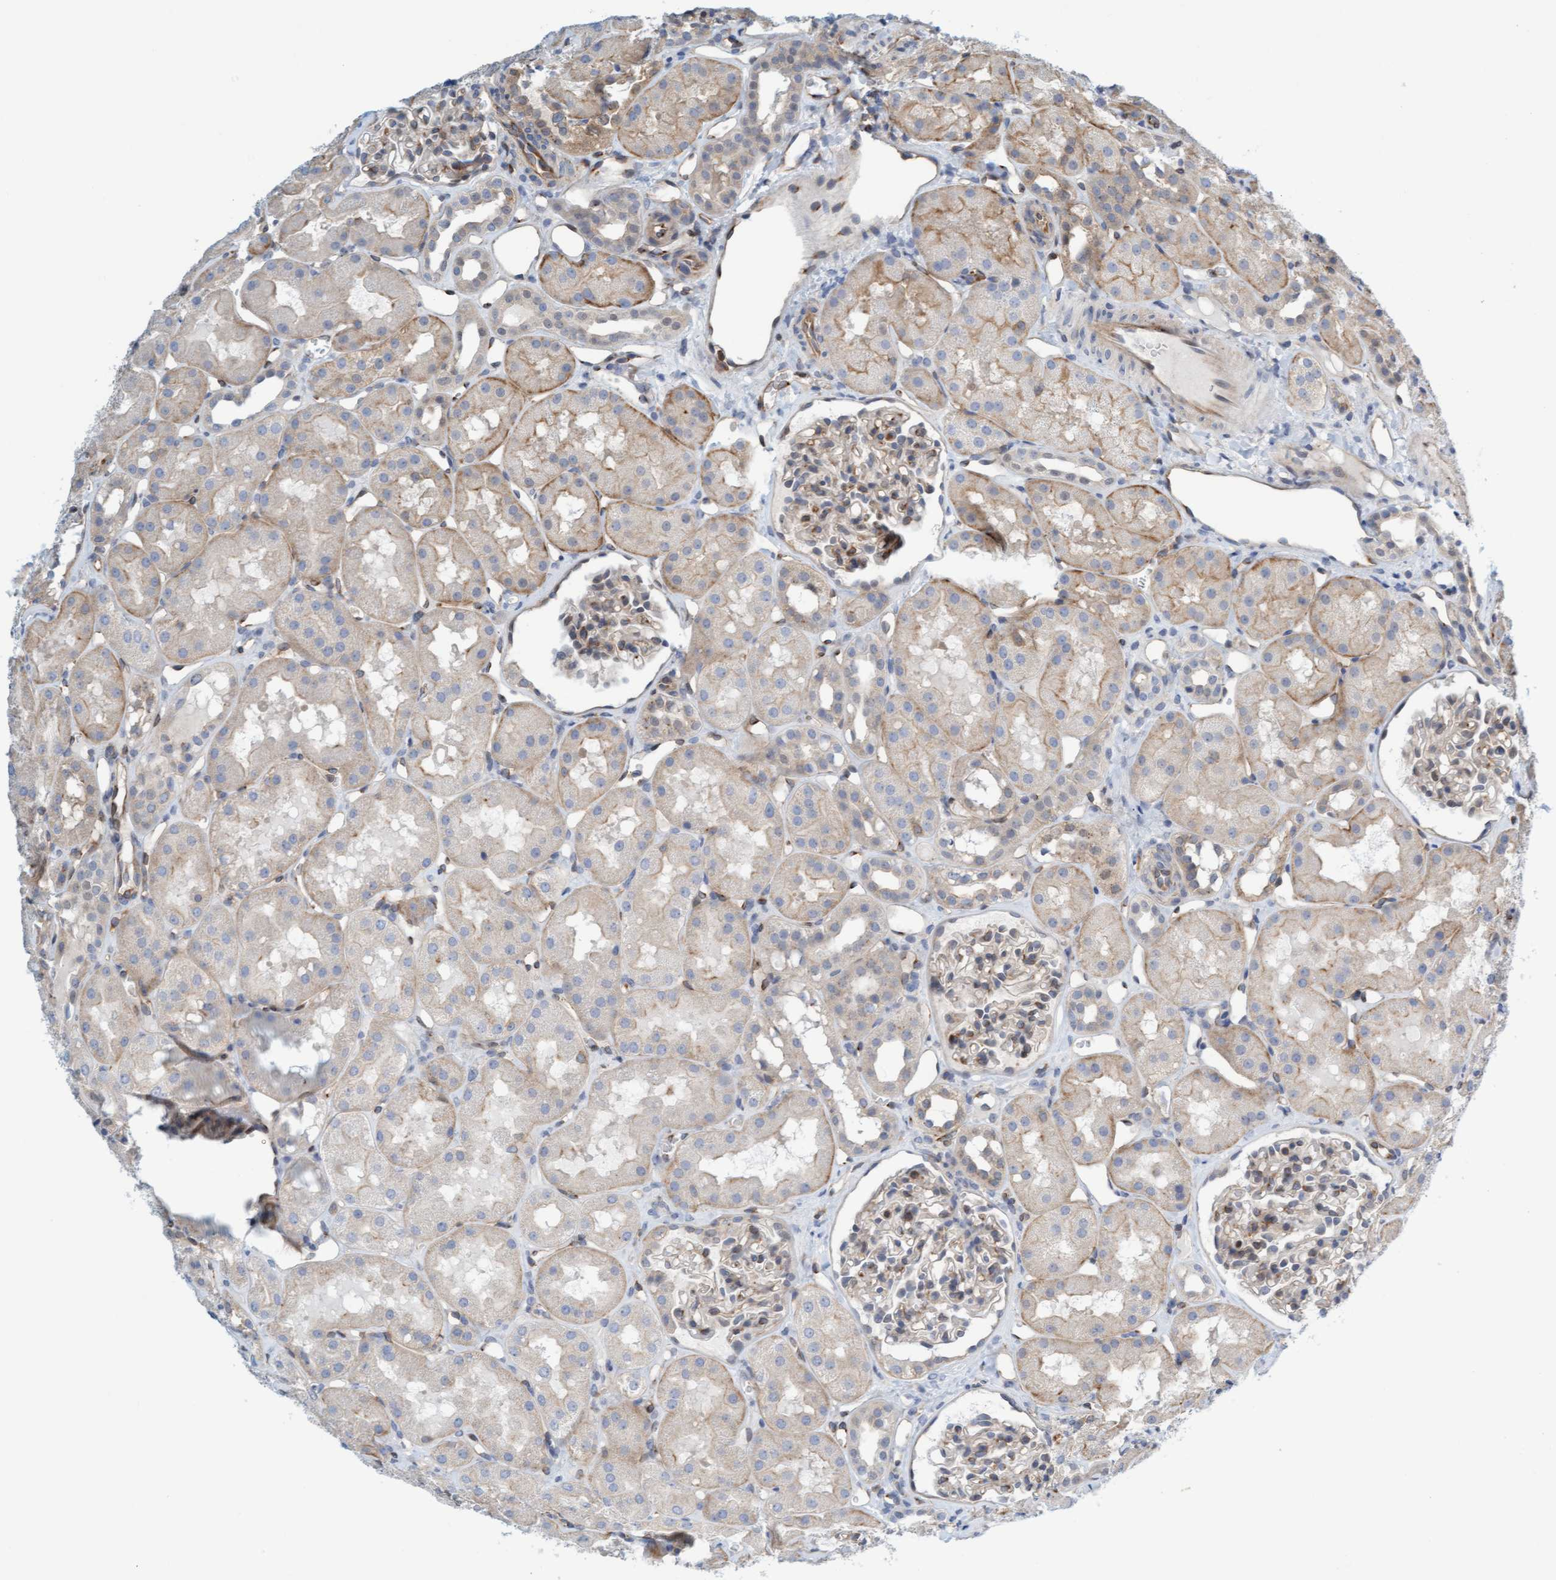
{"staining": {"intensity": "moderate", "quantity": "<25%", "location": "cytoplasmic/membranous"}, "tissue": "kidney", "cell_type": "Cells in glomeruli", "image_type": "normal", "snomed": [{"axis": "morphology", "description": "Normal tissue, NOS"}, {"axis": "topography", "description": "Kidney"}], "caption": "Protein analysis of benign kidney shows moderate cytoplasmic/membranous expression in approximately <25% of cells in glomeruli.", "gene": "PRKD2", "patient": {"sex": "male", "age": 16}}